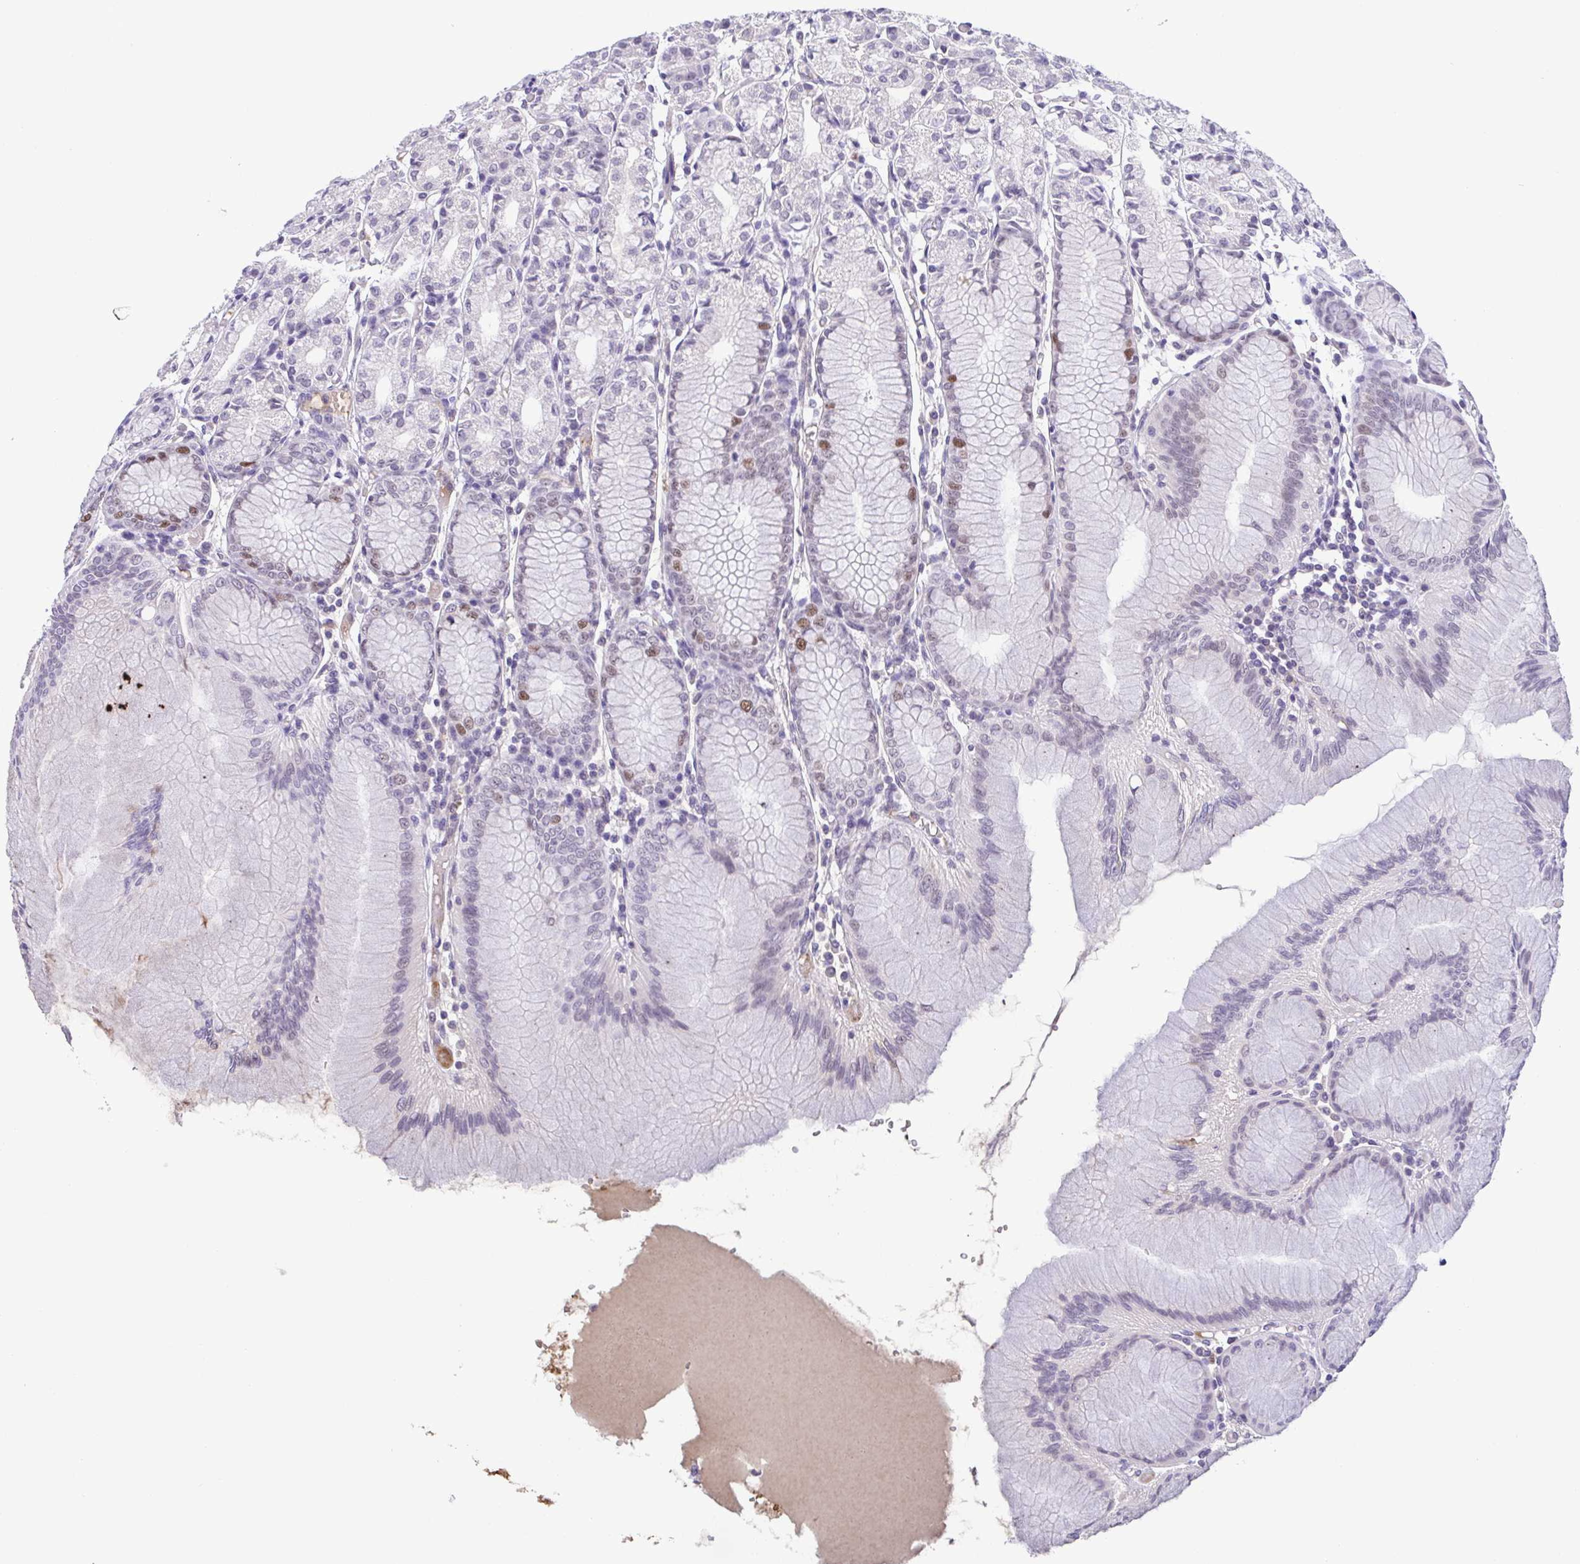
{"staining": {"intensity": "moderate", "quantity": "<25%", "location": "nuclear"}, "tissue": "stomach", "cell_type": "Glandular cells", "image_type": "normal", "snomed": [{"axis": "morphology", "description": "Normal tissue, NOS"}, {"axis": "topography", "description": "Stomach"}], "caption": "This histopathology image displays unremarkable stomach stained with immunohistochemistry (IHC) to label a protein in brown. The nuclear of glandular cells show moderate positivity for the protein. Nuclei are counter-stained blue.", "gene": "TIPIN", "patient": {"sex": "female", "age": 57}}